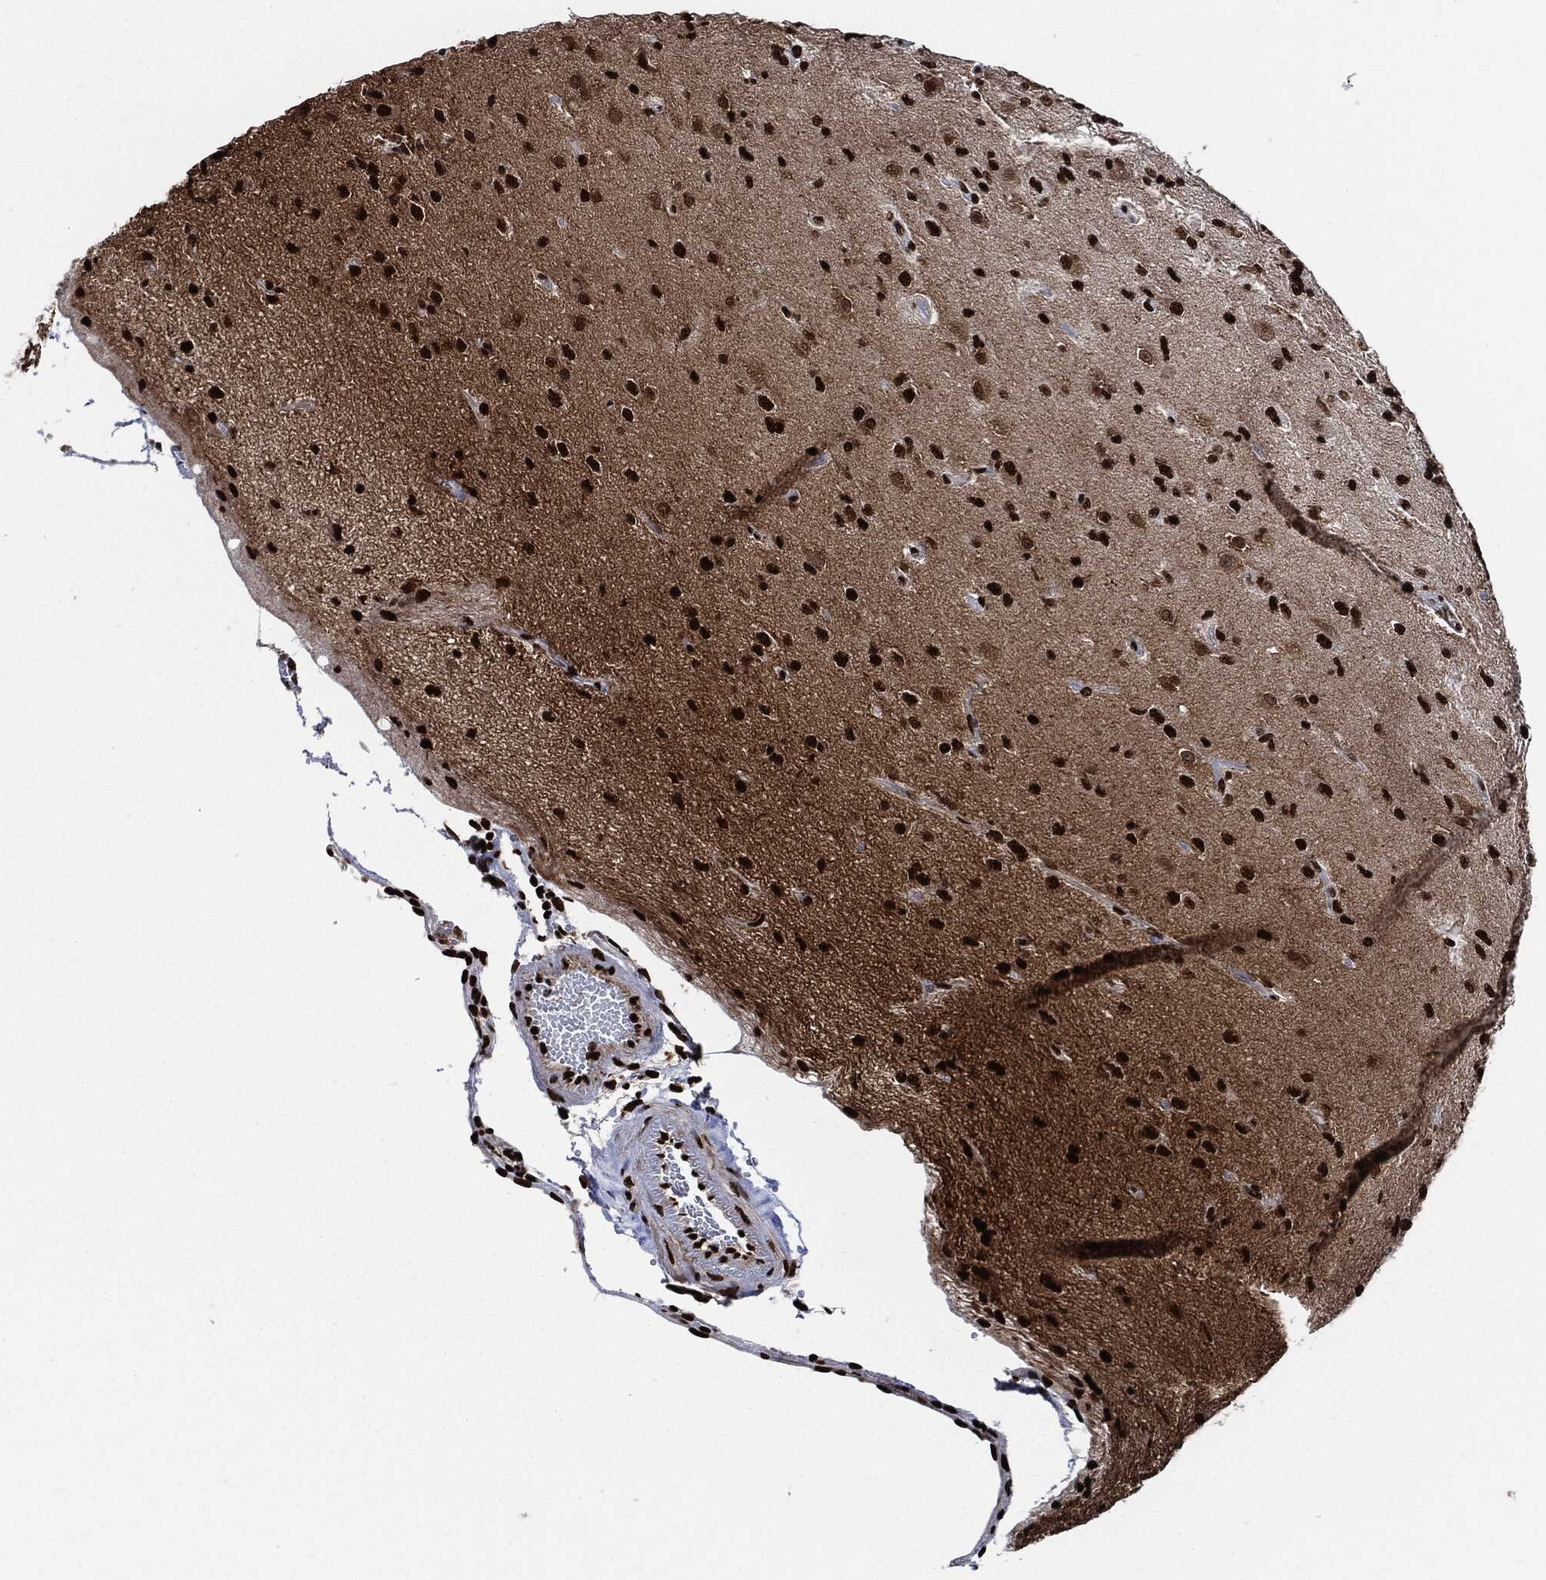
{"staining": {"intensity": "strong", "quantity": ">75%", "location": "nuclear"}, "tissue": "glioma", "cell_type": "Tumor cells", "image_type": "cancer", "snomed": [{"axis": "morphology", "description": "Glioma, malignant, High grade"}, {"axis": "topography", "description": "Brain"}], "caption": "Immunohistochemical staining of high-grade glioma (malignant) reveals high levels of strong nuclear protein positivity in approximately >75% of tumor cells.", "gene": "RECQL", "patient": {"sex": "male", "age": 56}}